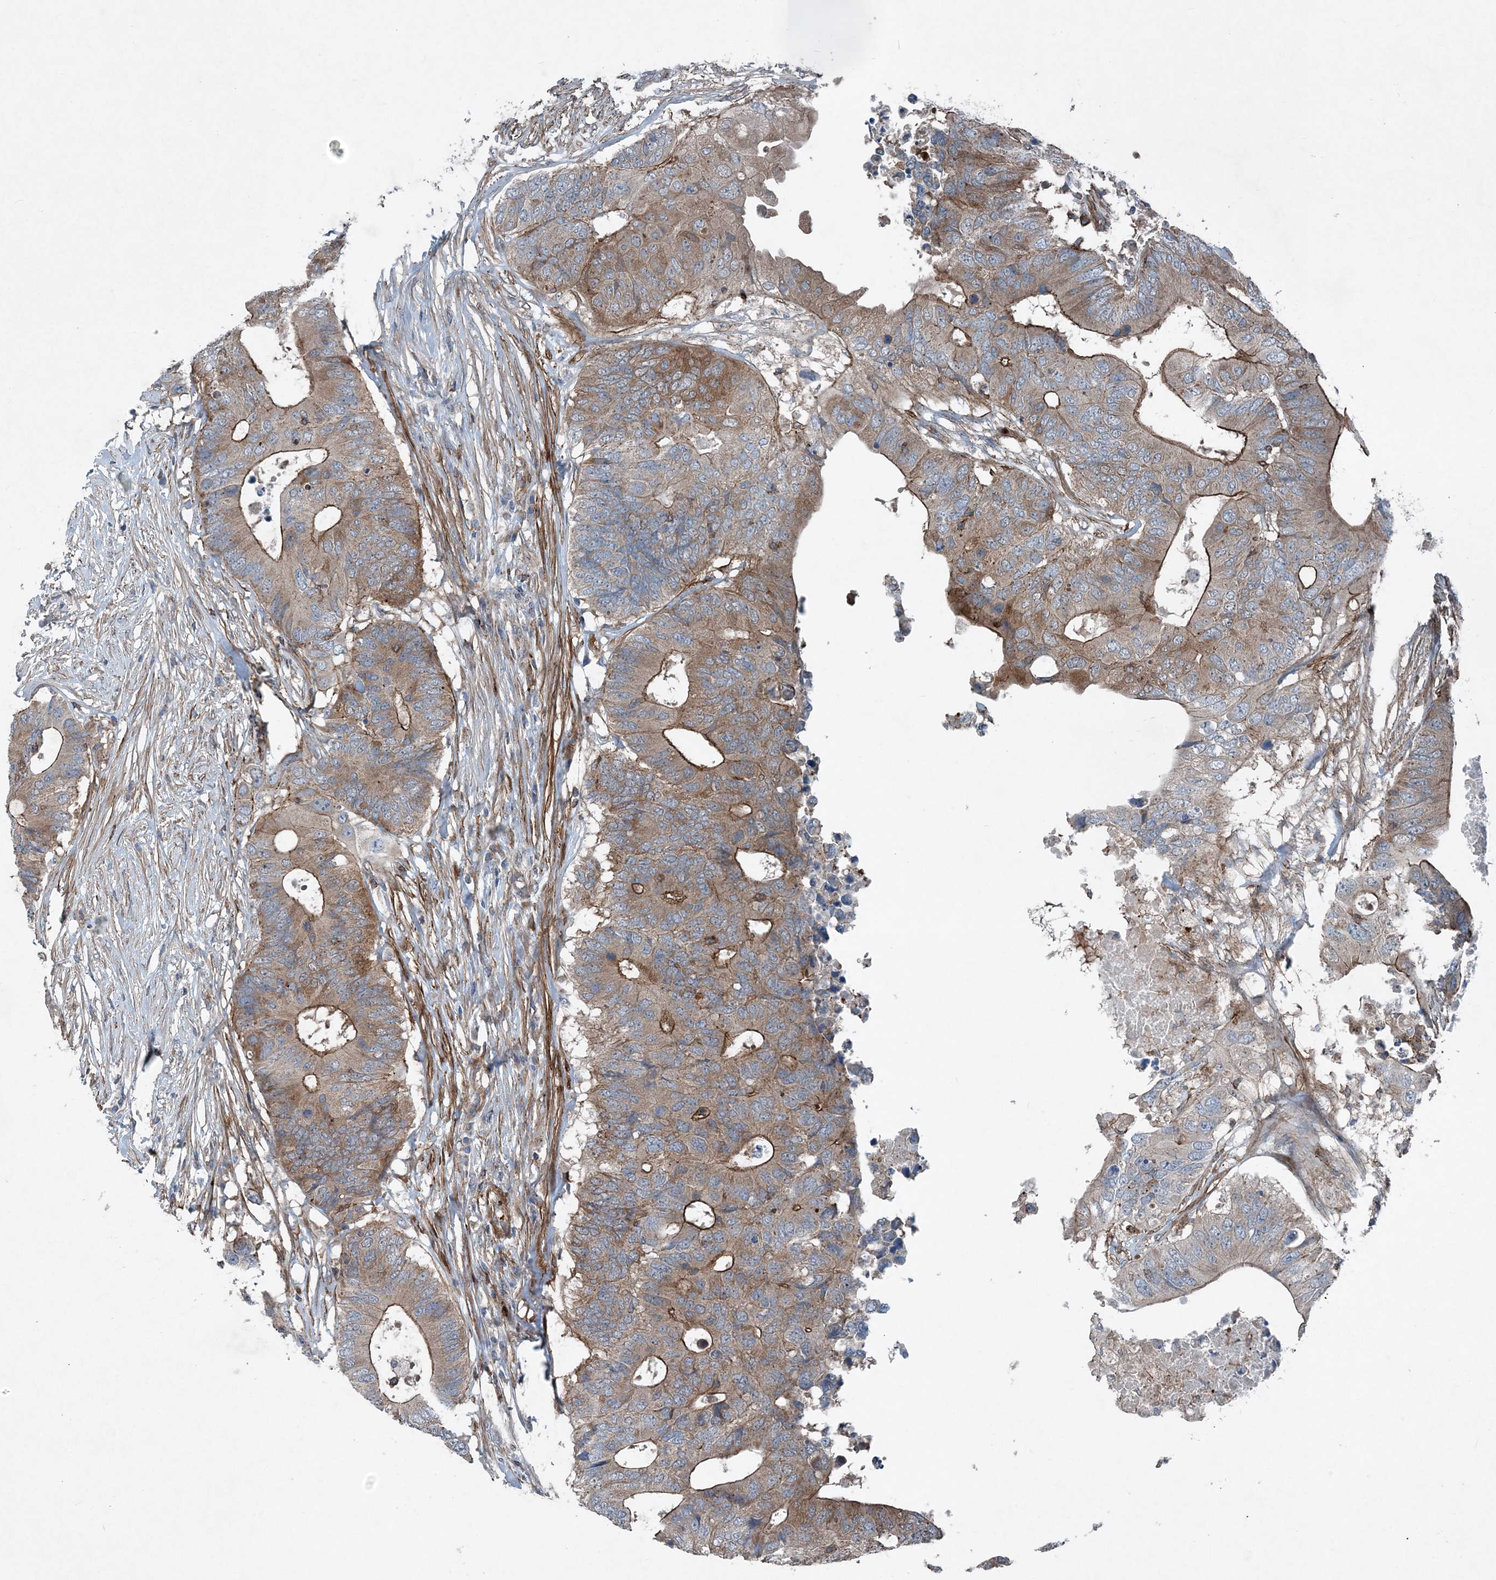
{"staining": {"intensity": "moderate", "quantity": ">75%", "location": "cytoplasmic/membranous"}, "tissue": "colorectal cancer", "cell_type": "Tumor cells", "image_type": "cancer", "snomed": [{"axis": "morphology", "description": "Adenocarcinoma, NOS"}, {"axis": "topography", "description": "Colon"}], "caption": "This micrograph exhibits immunohistochemistry (IHC) staining of human colorectal cancer, with medium moderate cytoplasmic/membranous positivity in about >75% of tumor cells.", "gene": "DGUOK", "patient": {"sex": "male", "age": 71}}